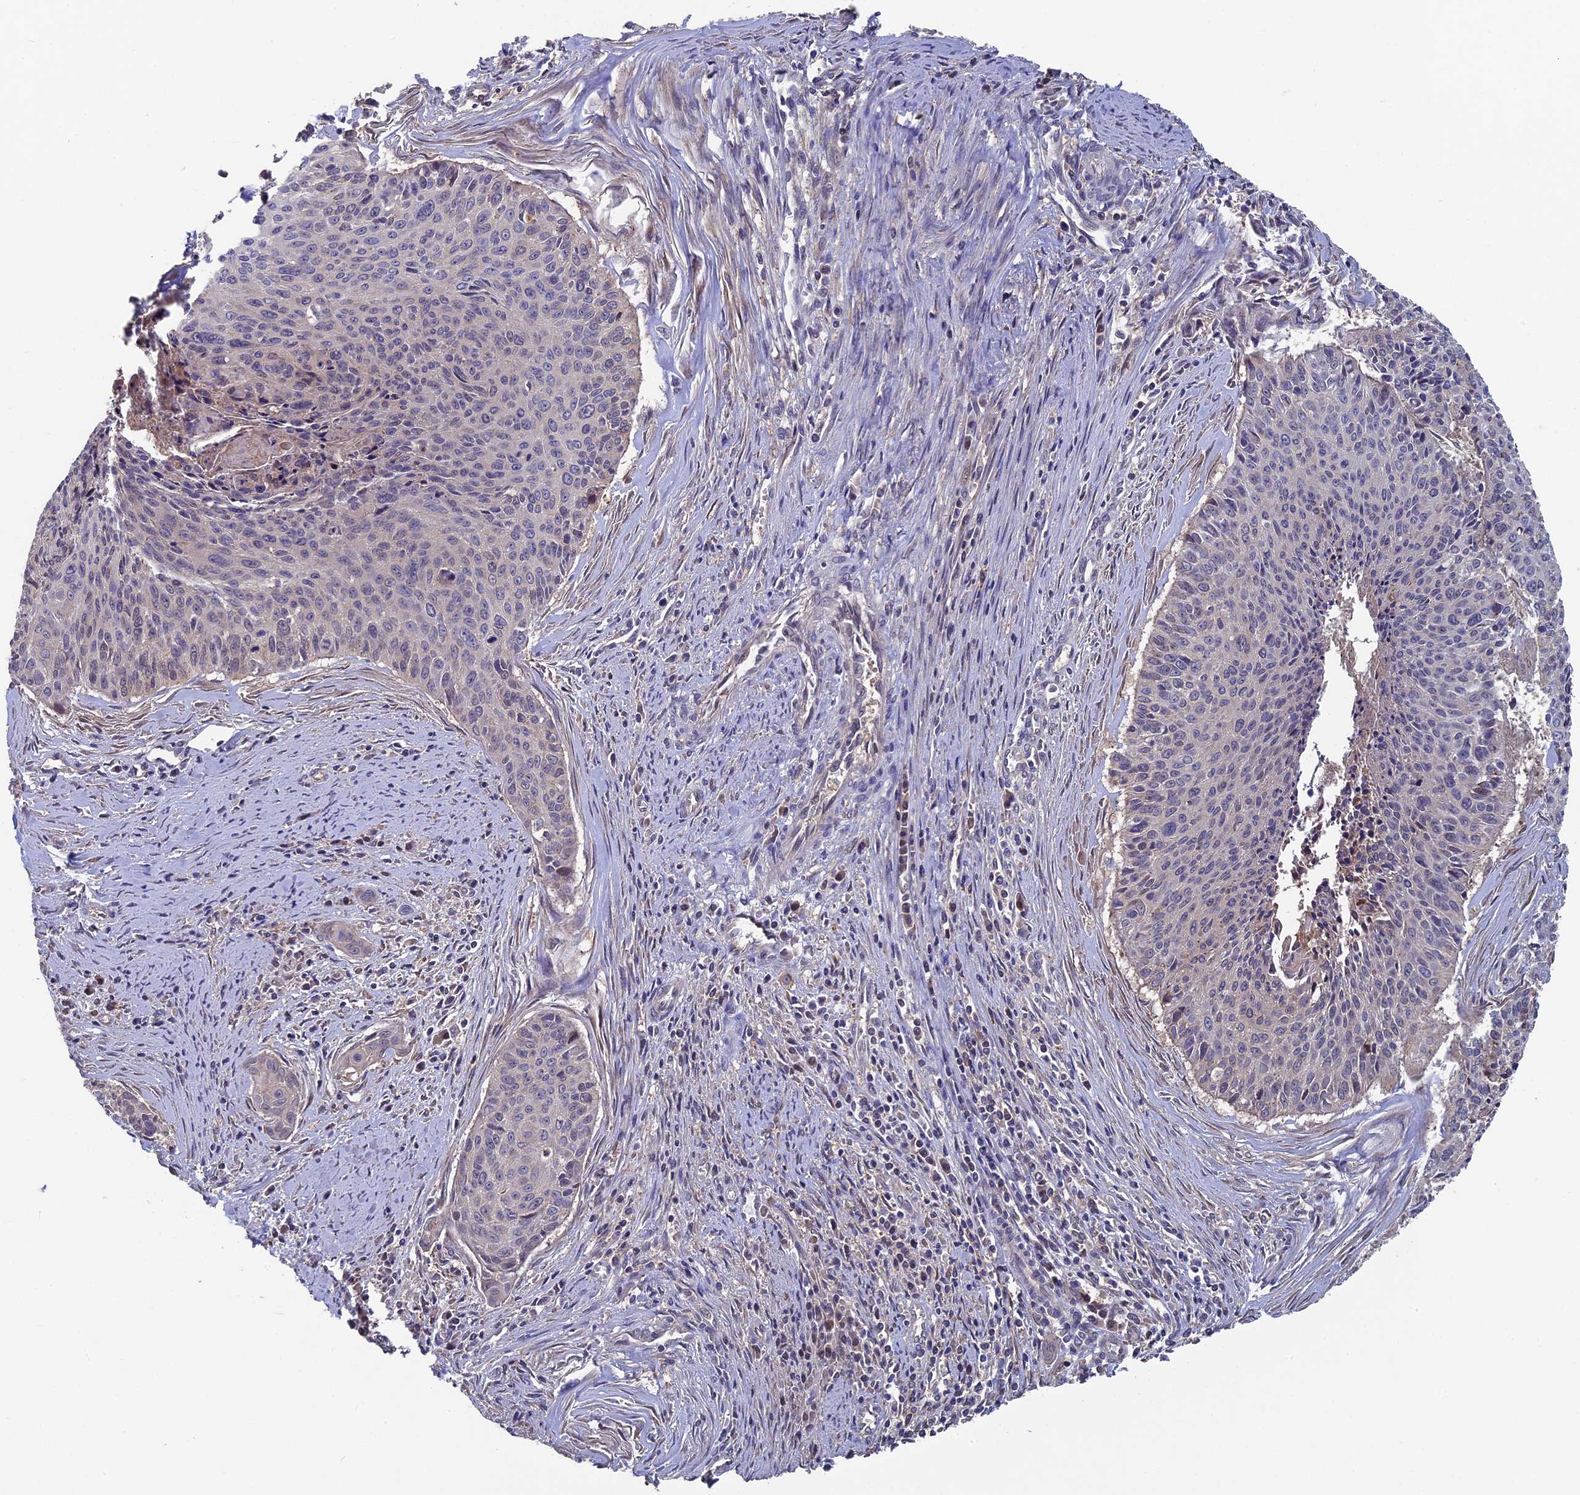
{"staining": {"intensity": "negative", "quantity": "none", "location": "none"}, "tissue": "cervical cancer", "cell_type": "Tumor cells", "image_type": "cancer", "snomed": [{"axis": "morphology", "description": "Squamous cell carcinoma, NOS"}, {"axis": "topography", "description": "Cervix"}], "caption": "Immunohistochemistry photomicrograph of human cervical cancer stained for a protein (brown), which reveals no staining in tumor cells.", "gene": "LCMT1", "patient": {"sex": "female", "age": 55}}